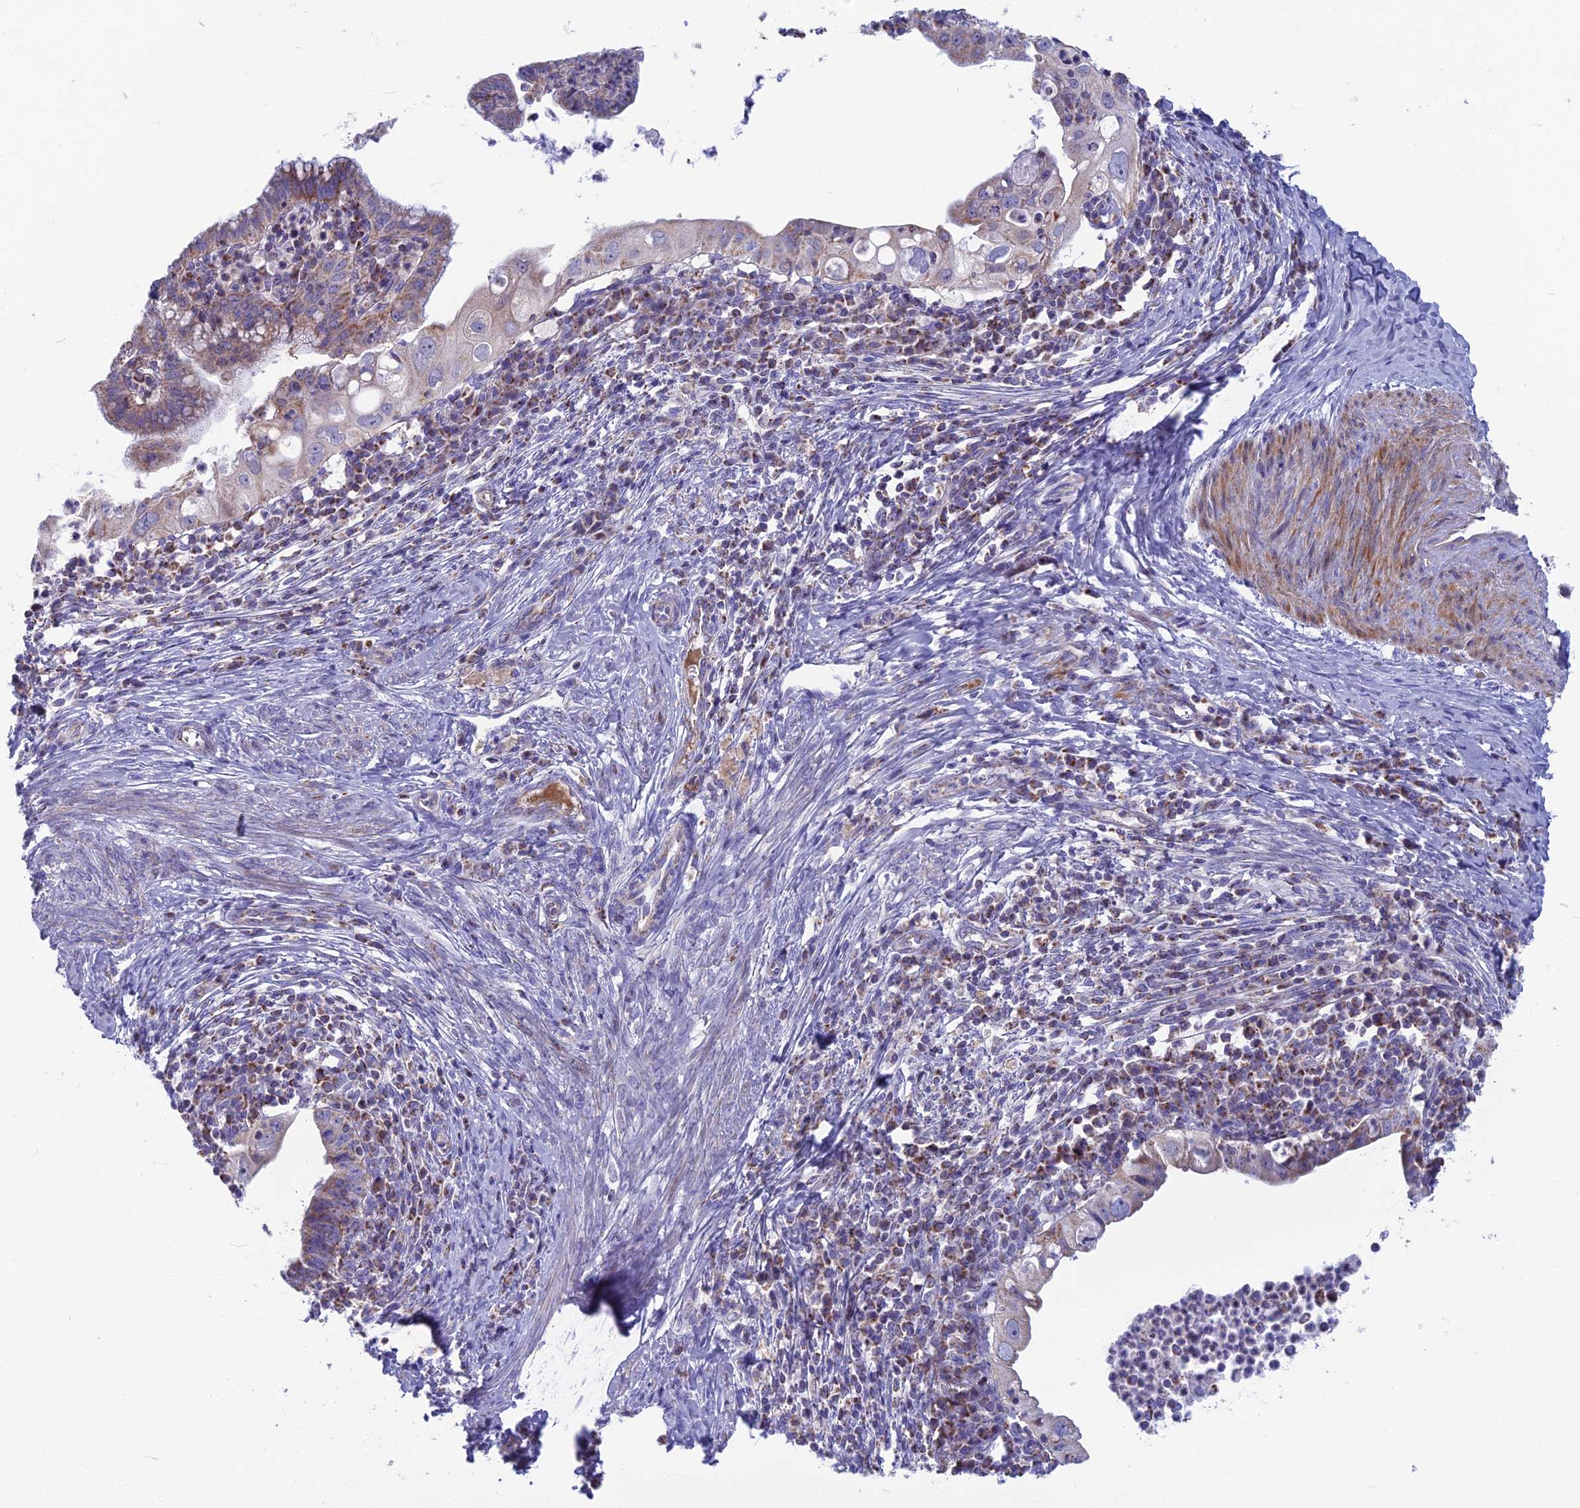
{"staining": {"intensity": "weak", "quantity": "25%-75%", "location": "cytoplasmic/membranous"}, "tissue": "cervical cancer", "cell_type": "Tumor cells", "image_type": "cancer", "snomed": [{"axis": "morphology", "description": "Adenocarcinoma, NOS"}, {"axis": "topography", "description": "Cervix"}], "caption": "Cervical cancer tissue reveals weak cytoplasmic/membranous positivity in approximately 25%-75% of tumor cells, visualized by immunohistochemistry.", "gene": "CS", "patient": {"sex": "female", "age": 36}}